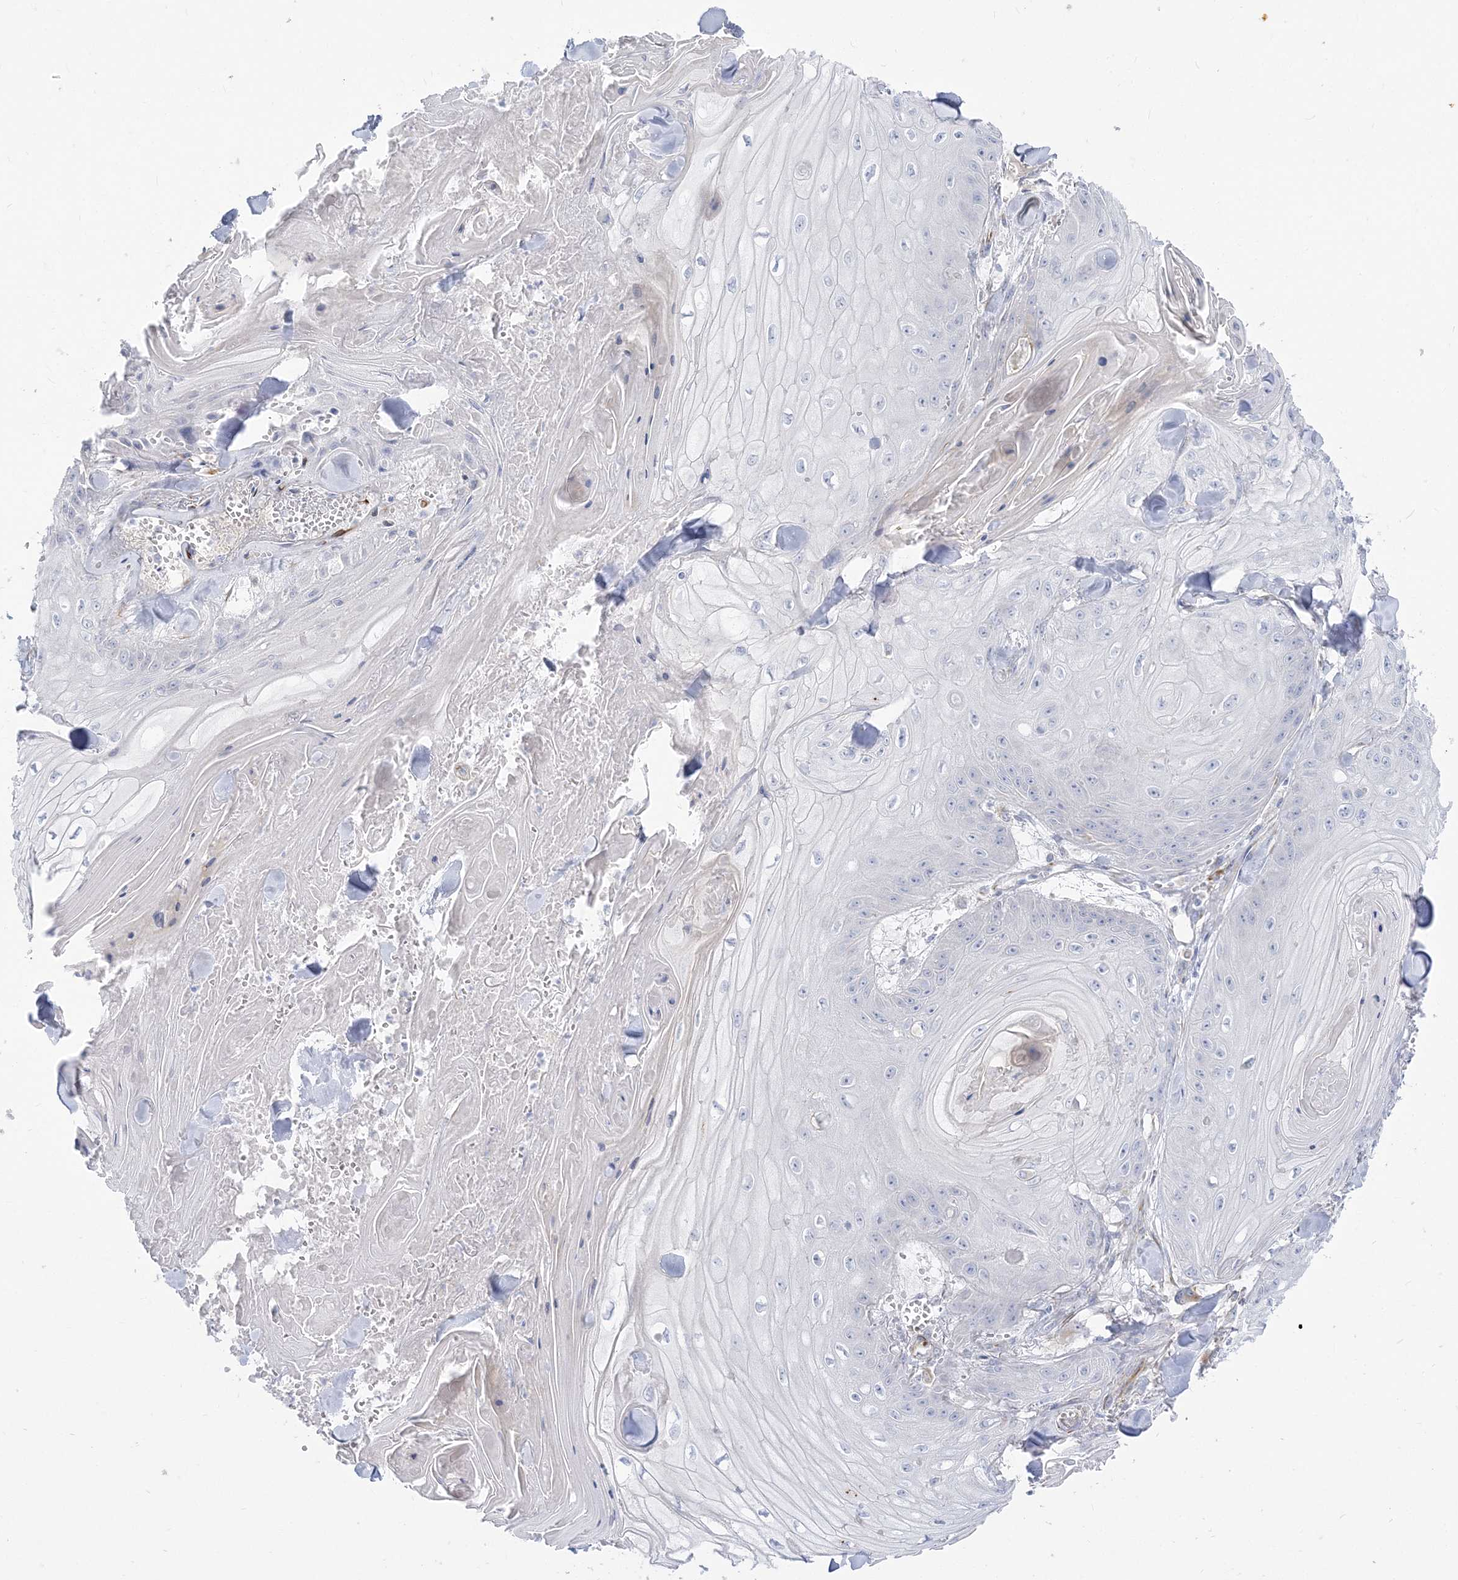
{"staining": {"intensity": "negative", "quantity": "none", "location": "none"}, "tissue": "skin cancer", "cell_type": "Tumor cells", "image_type": "cancer", "snomed": [{"axis": "morphology", "description": "Squamous cell carcinoma, NOS"}, {"axis": "topography", "description": "Skin"}], "caption": "Immunohistochemistry photomicrograph of neoplastic tissue: skin cancer stained with DAB displays no significant protein positivity in tumor cells.", "gene": "GPAT2", "patient": {"sex": "male", "age": 74}}